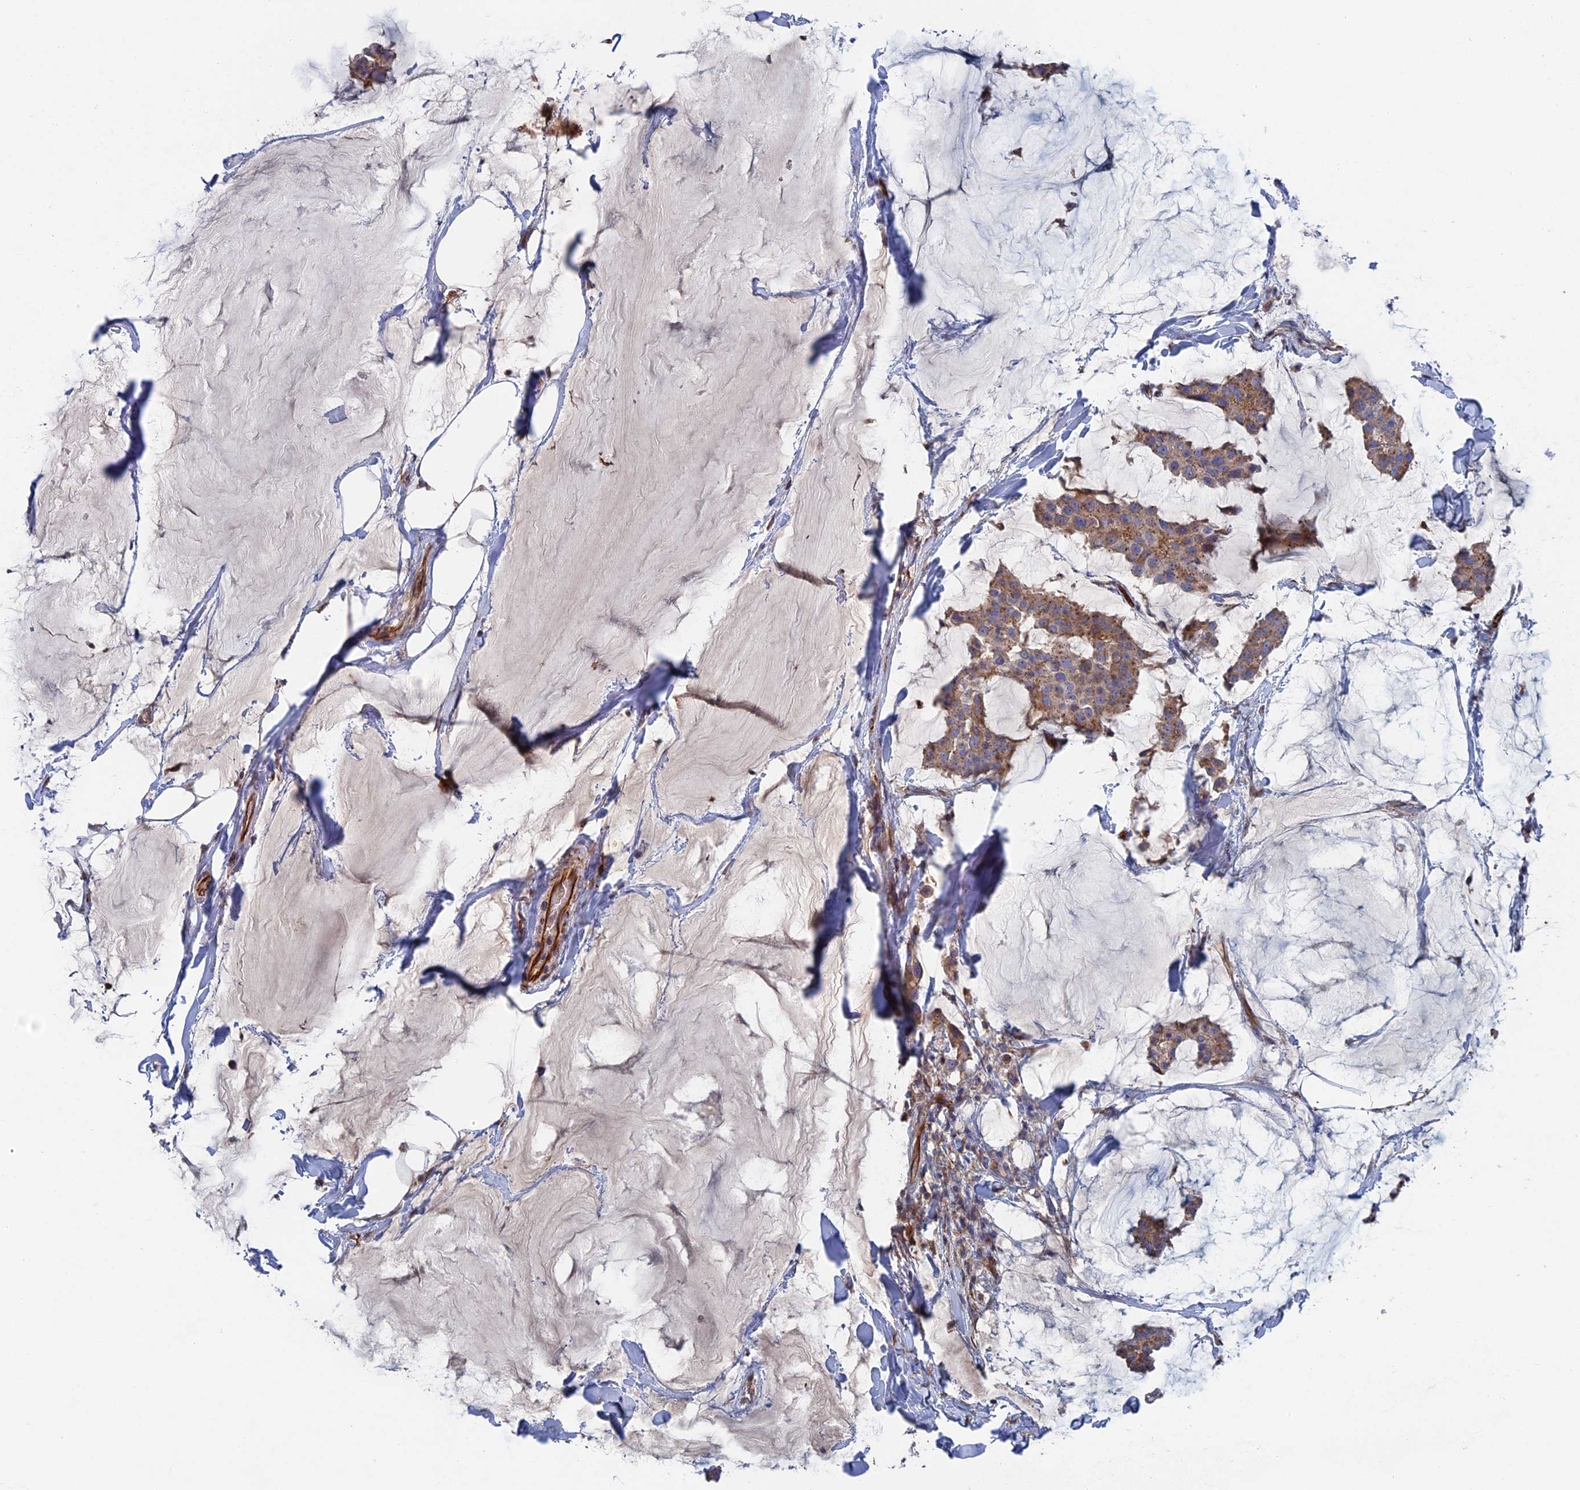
{"staining": {"intensity": "moderate", "quantity": ">75%", "location": "cytoplasmic/membranous"}, "tissue": "breast cancer", "cell_type": "Tumor cells", "image_type": "cancer", "snomed": [{"axis": "morphology", "description": "Duct carcinoma"}, {"axis": "topography", "description": "Breast"}], "caption": "Breast intraductal carcinoma tissue exhibits moderate cytoplasmic/membranous positivity in approximately >75% of tumor cells", "gene": "SMG9", "patient": {"sex": "female", "age": 93}}